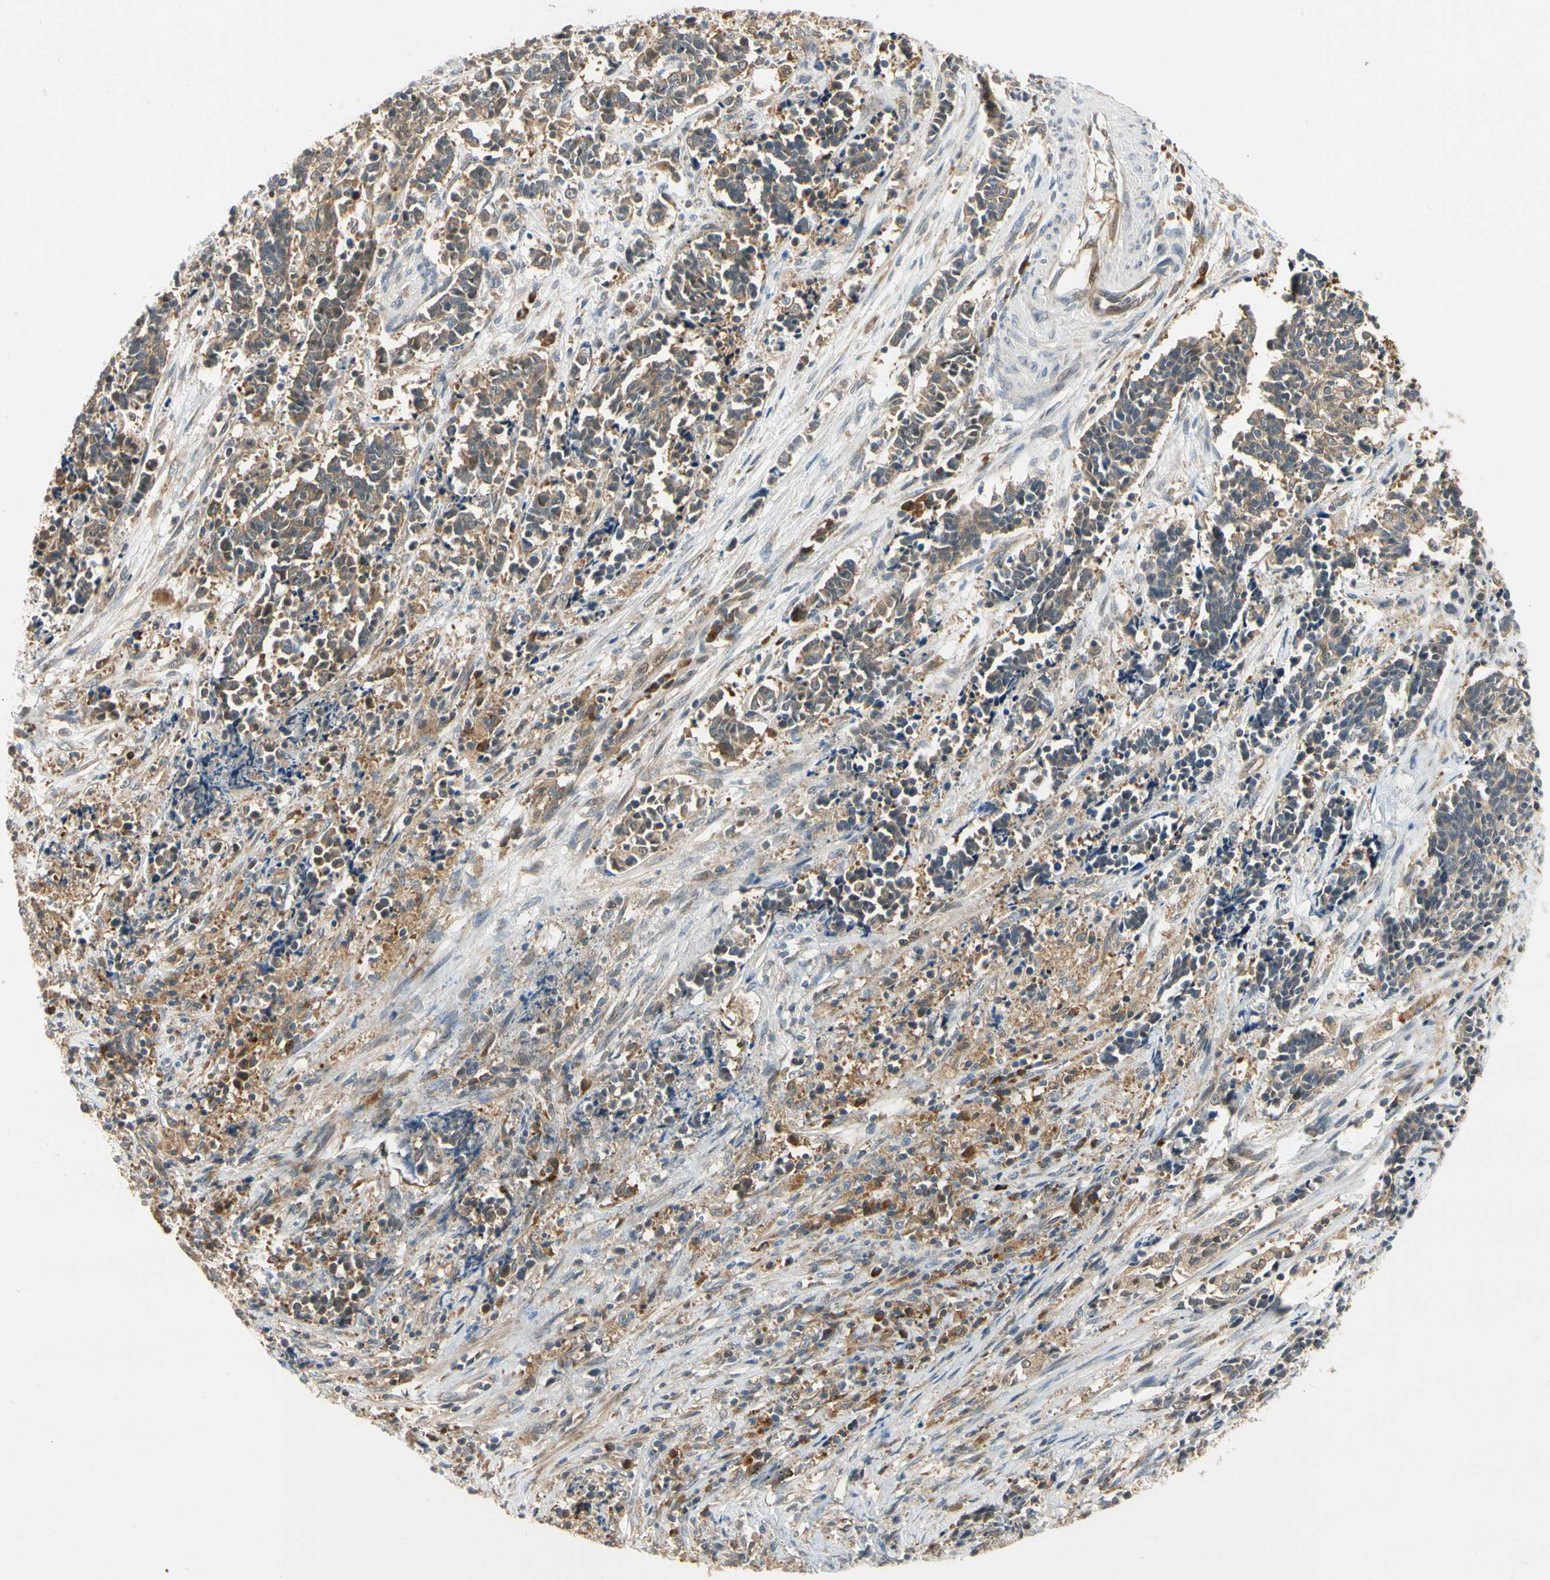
{"staining": {"intensity": "moderate", "quantity": ">75%", "location": "cytoplasmic/membranous"}, "tissue": "cervical cancer", "cell_type": "Tumor cells", "image_type": "cancer", "snomed": [{"axis": "morphology", "description": "Squamous cell carcinoma, NOS"}, {"axis": "topography", "description": "Cervix"}], "caption": "Immunohistochemical staining of cervical cancer (squamous cell carcinoma) shows medium levels of moderate cytoplasmic/membranous expression in about >75% of tumor cells.", "gene": "TDRP", "patient": {"sex": "female", "age": 35}}